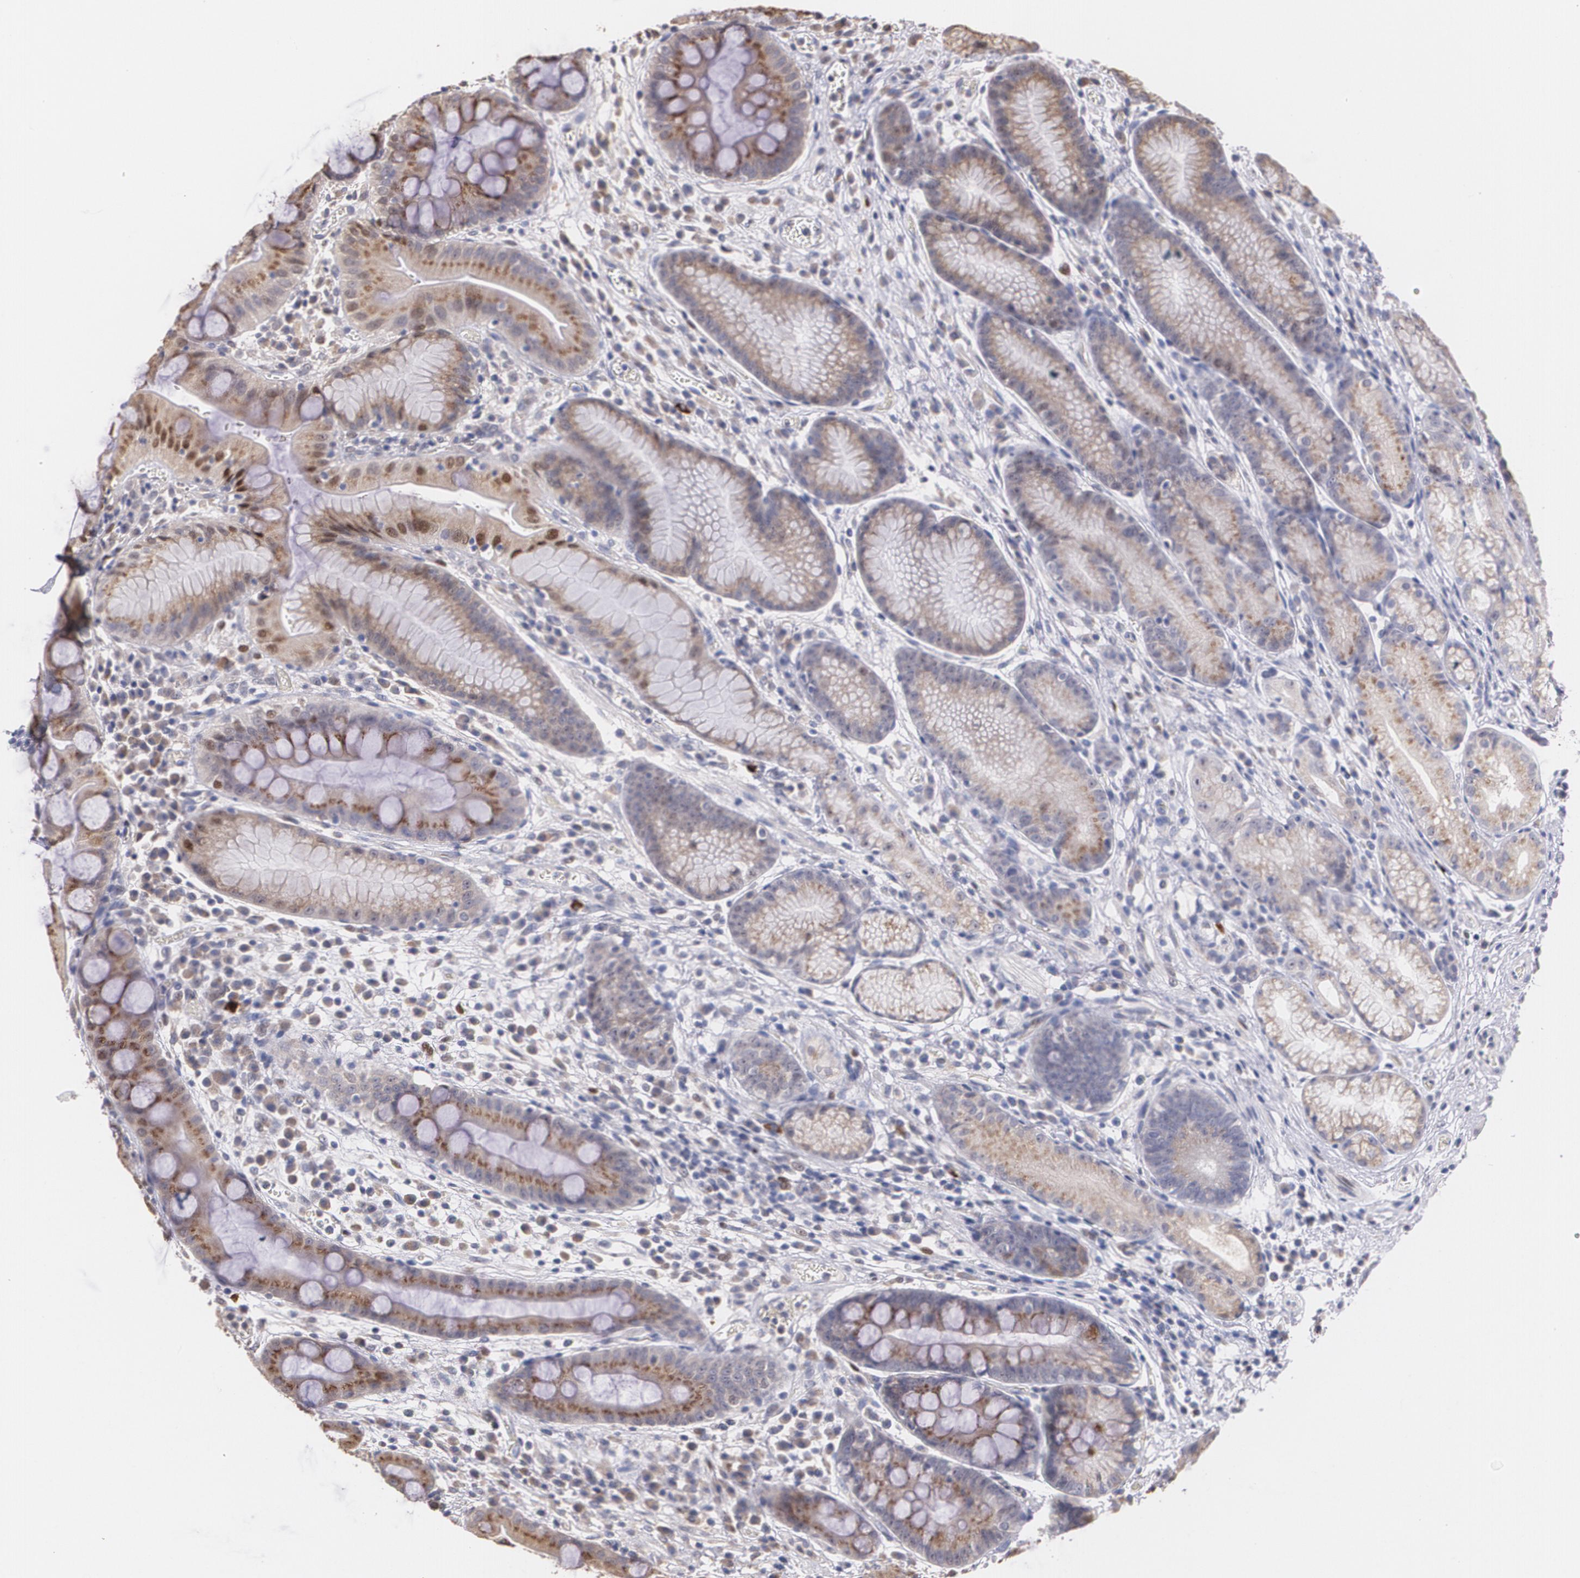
{"staining": {"intensity": "moderate", "quantity": ">75%", "location": "cytoplasmic/membranous"}, "tissue": "stomach", "cell_type": "Glandular cells", "image_type": "normal", "snomed": [{"axis": "morphology", "description": "Normal tissue, NOS"}, {"axis": "morphology", "description": "Inflammation, NOS"}, {"axis": "topography", "description": "Stomach, lower"}], "caption": "This photomicrograph shows immunohistochemistry (IHC) staining of unremarkable stomach, with medium moderate cytoplasmic/membranous positivity in about >75% of glandular cells.", "gene": "ATF3", "patient": {"sex": "male", "age": 59}}